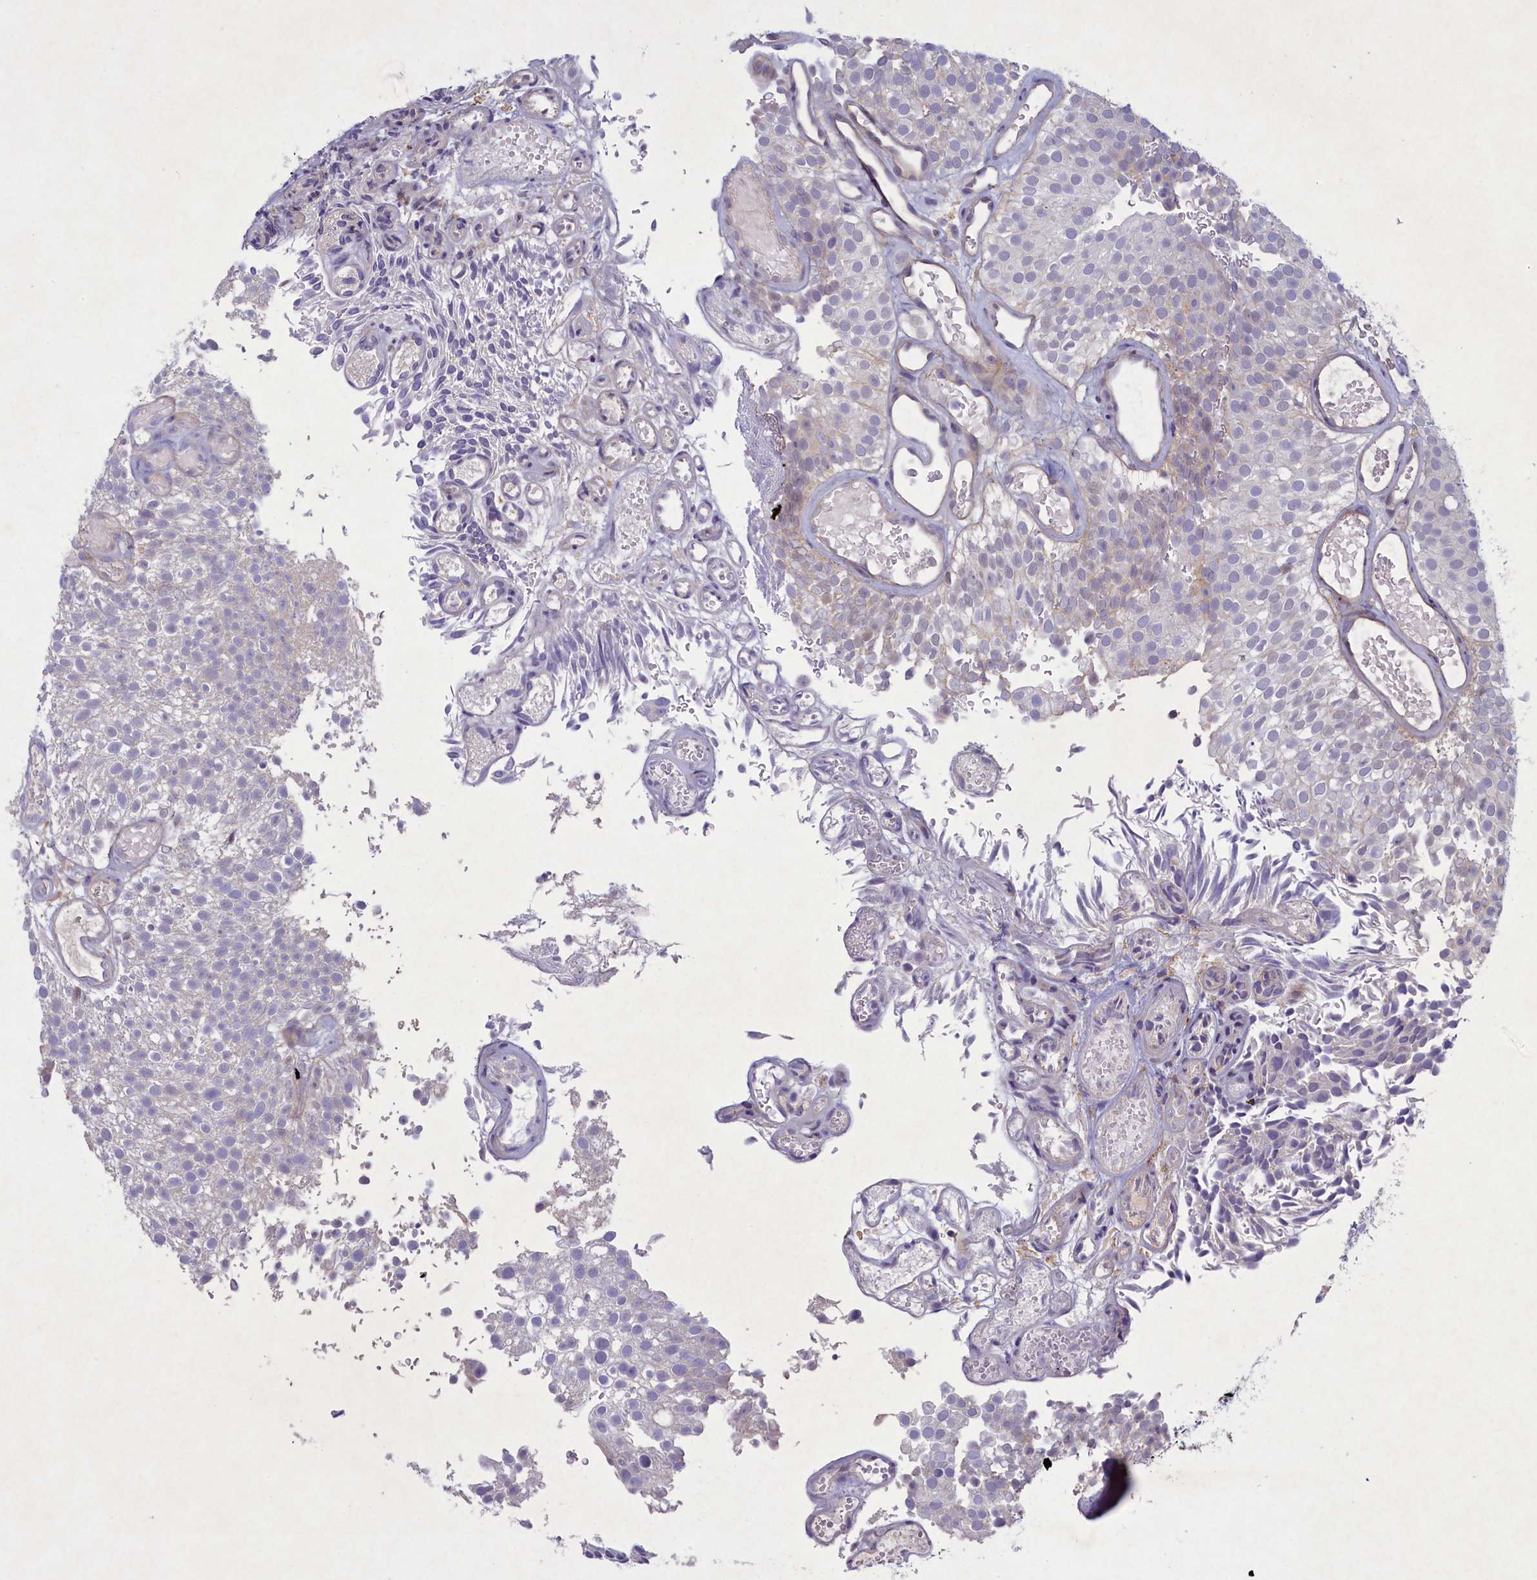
{"staining": {"intensity": "negative", "quantity": "none", "location": "none"}, "tissue": "urothelial cancer", "cell_type": "Tumor cells", "image_type": "cancer", "snomed": [{"axis": "morphology", "description": "Urothelial carcinoma, Low grade"}, {"axis": "topography", "description": "Urinary bladder"}], "caption": "IHC image of neoplastic tissue: urothelial cancer stained with DAB displays no significant protein positivity in tumor cells.", "gene": "PLEKHG6", "patient": {"sex": "male", "age": 78}}